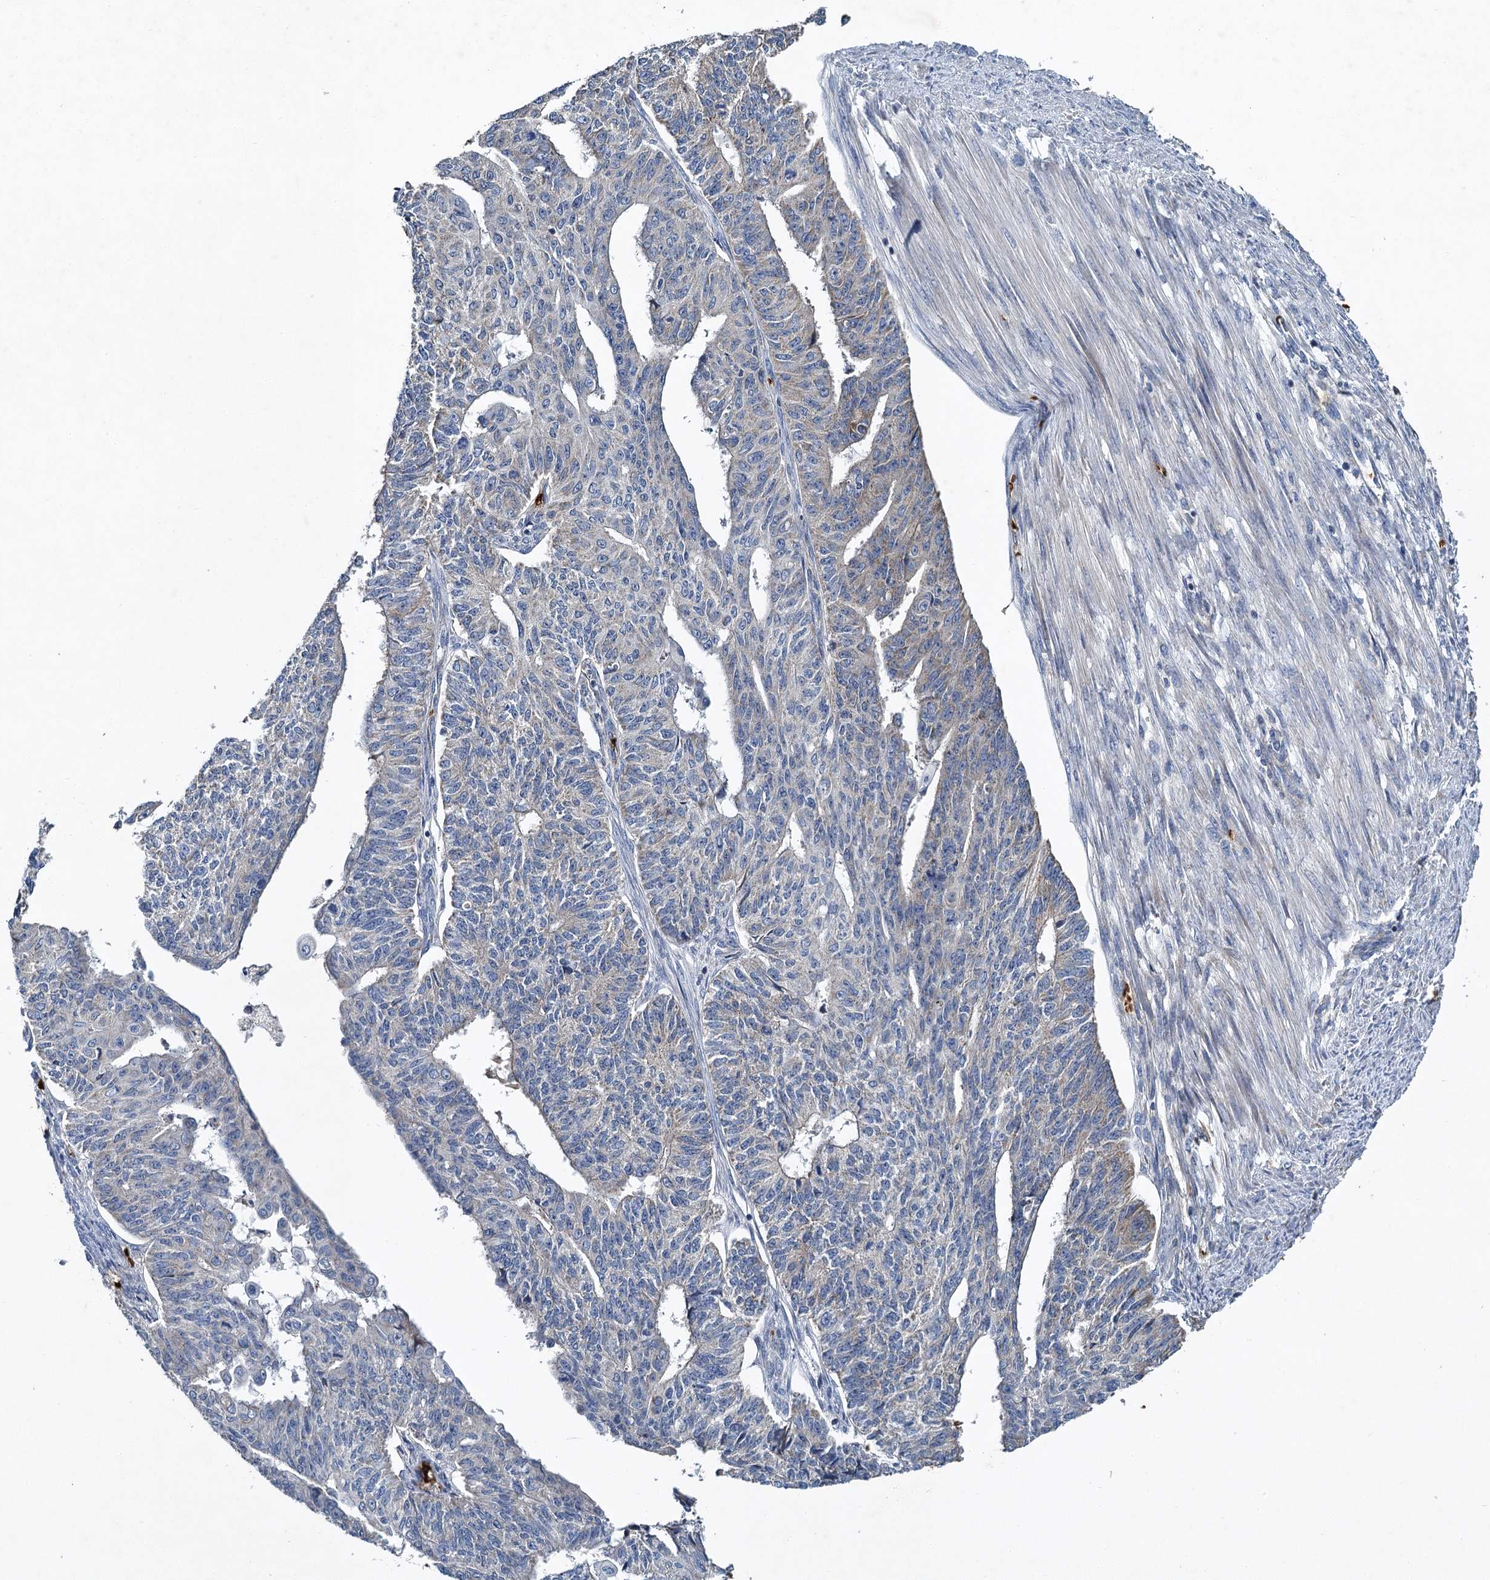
{"staining": {"intensity": "negative", "quantity": "none", "location": "none"}, "tissue": "endometrial cancer", "cell_type": "Tumor cells", "image_type": "cancer", "snomed": [{"axis": "morphology", "description": "Adenocarcinoma, NOS"}, {"axis": "topography", "description": "Endometrium"}], "caption": "Immunohistochemical staining of endometrial cancer exhibits no significant expression in tumor cells. (DAB immunohistochemistry, high magnification).", "gene": "BCS1L", "patient": {"sex": "female", "age": 32}}